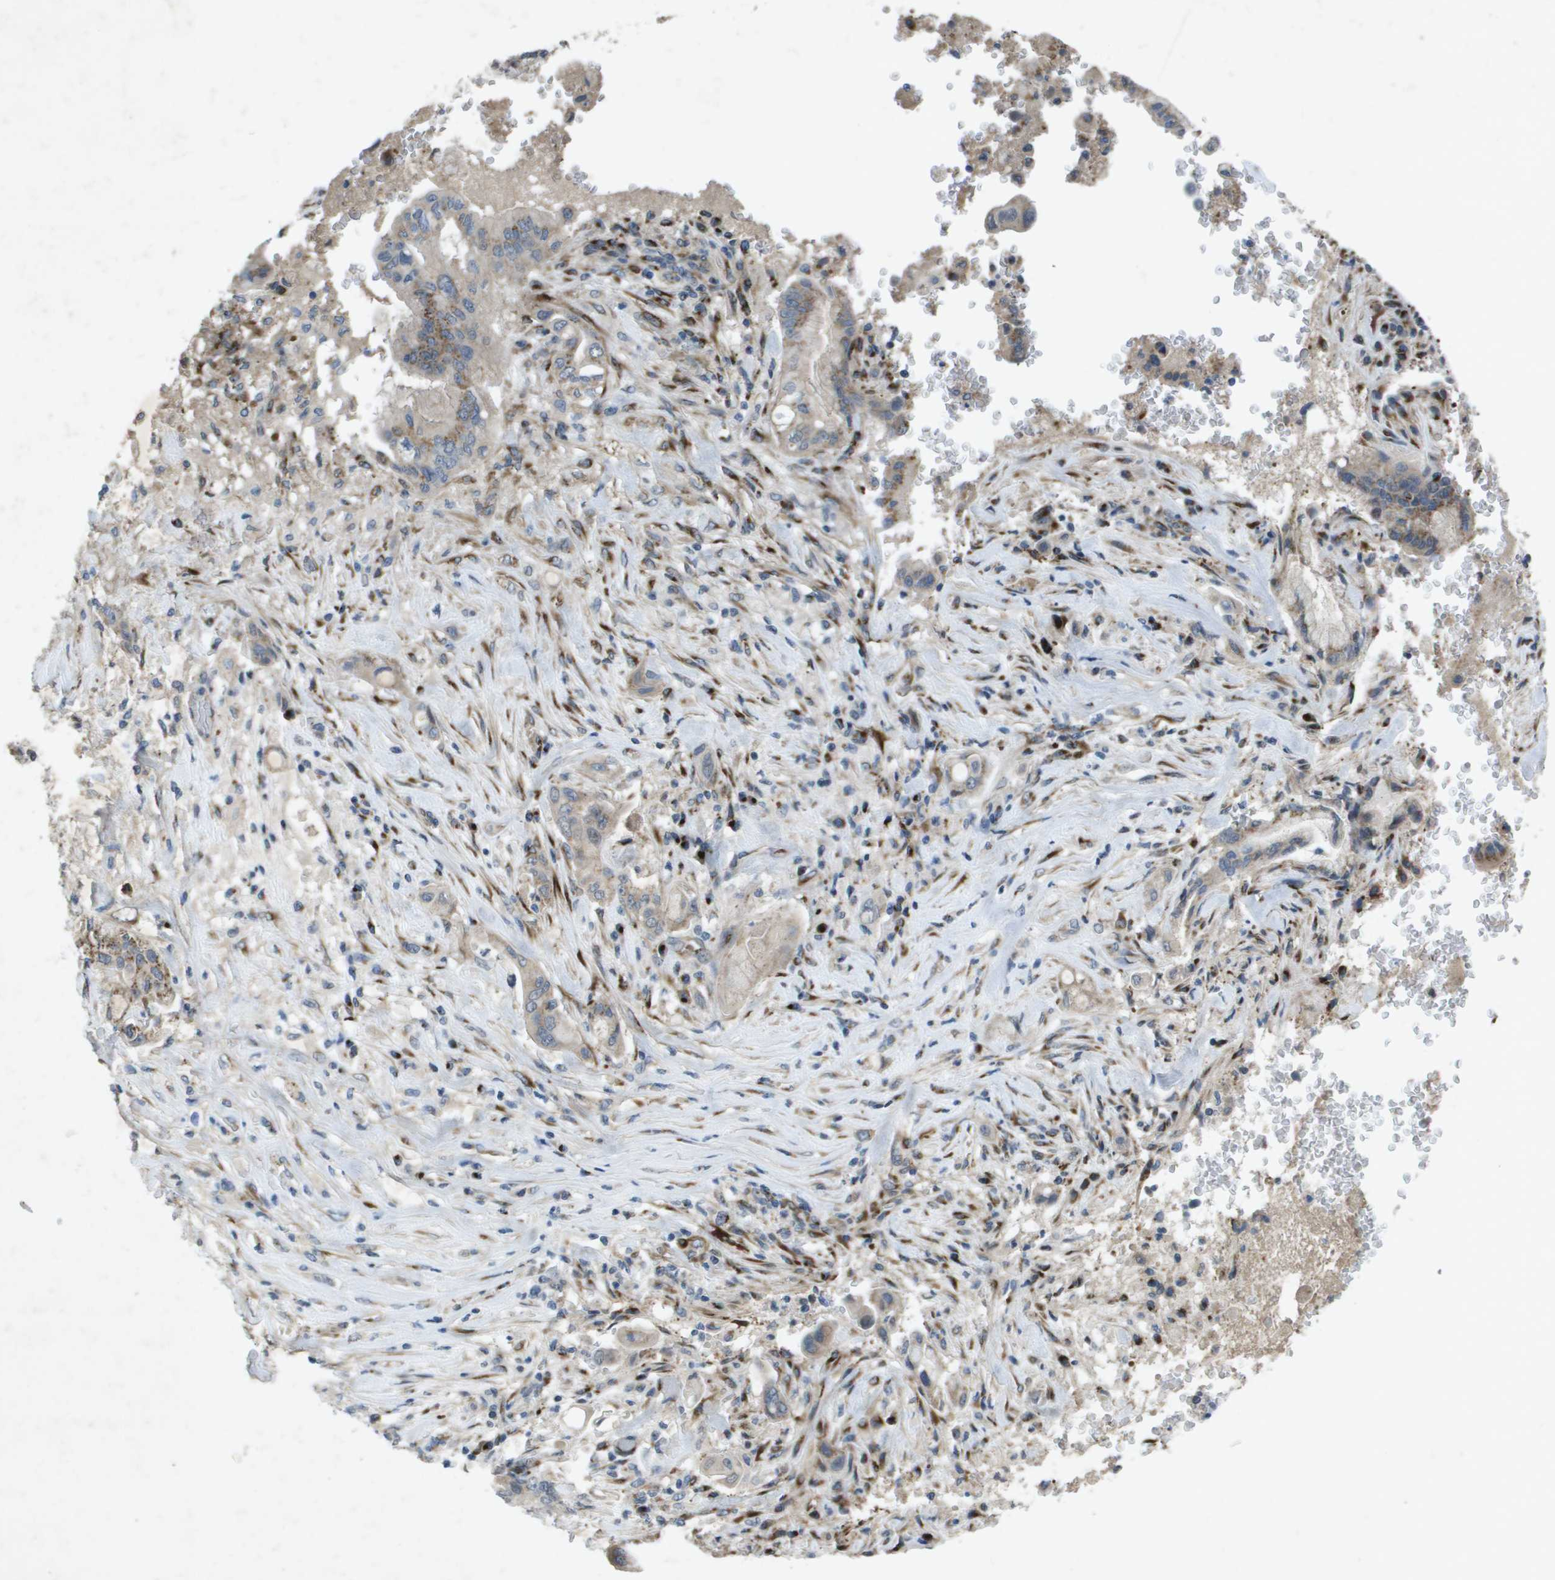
{"staining": {"intensity": "moderate", "quantity": "25%-75%", "location": "cytoplasmic/membranous"}, "tissue": "pancreatic cancer", "cell_type": "Tumor cells", "image_type": "cancer", "snomed": [{"axis": "morphology", "description": "Adenocarcinoma, NOS"}, {"axis": "topography", "description": "Pancreas"}], "caption": "Human pancreatic cancer stained with a brown dye shows moderate cytoplasmic/membranous positive staining in approximately 25%-75% of tumor cells.", "gene": "QSOX2", "patient": {"sex": "female", "age": 73}}